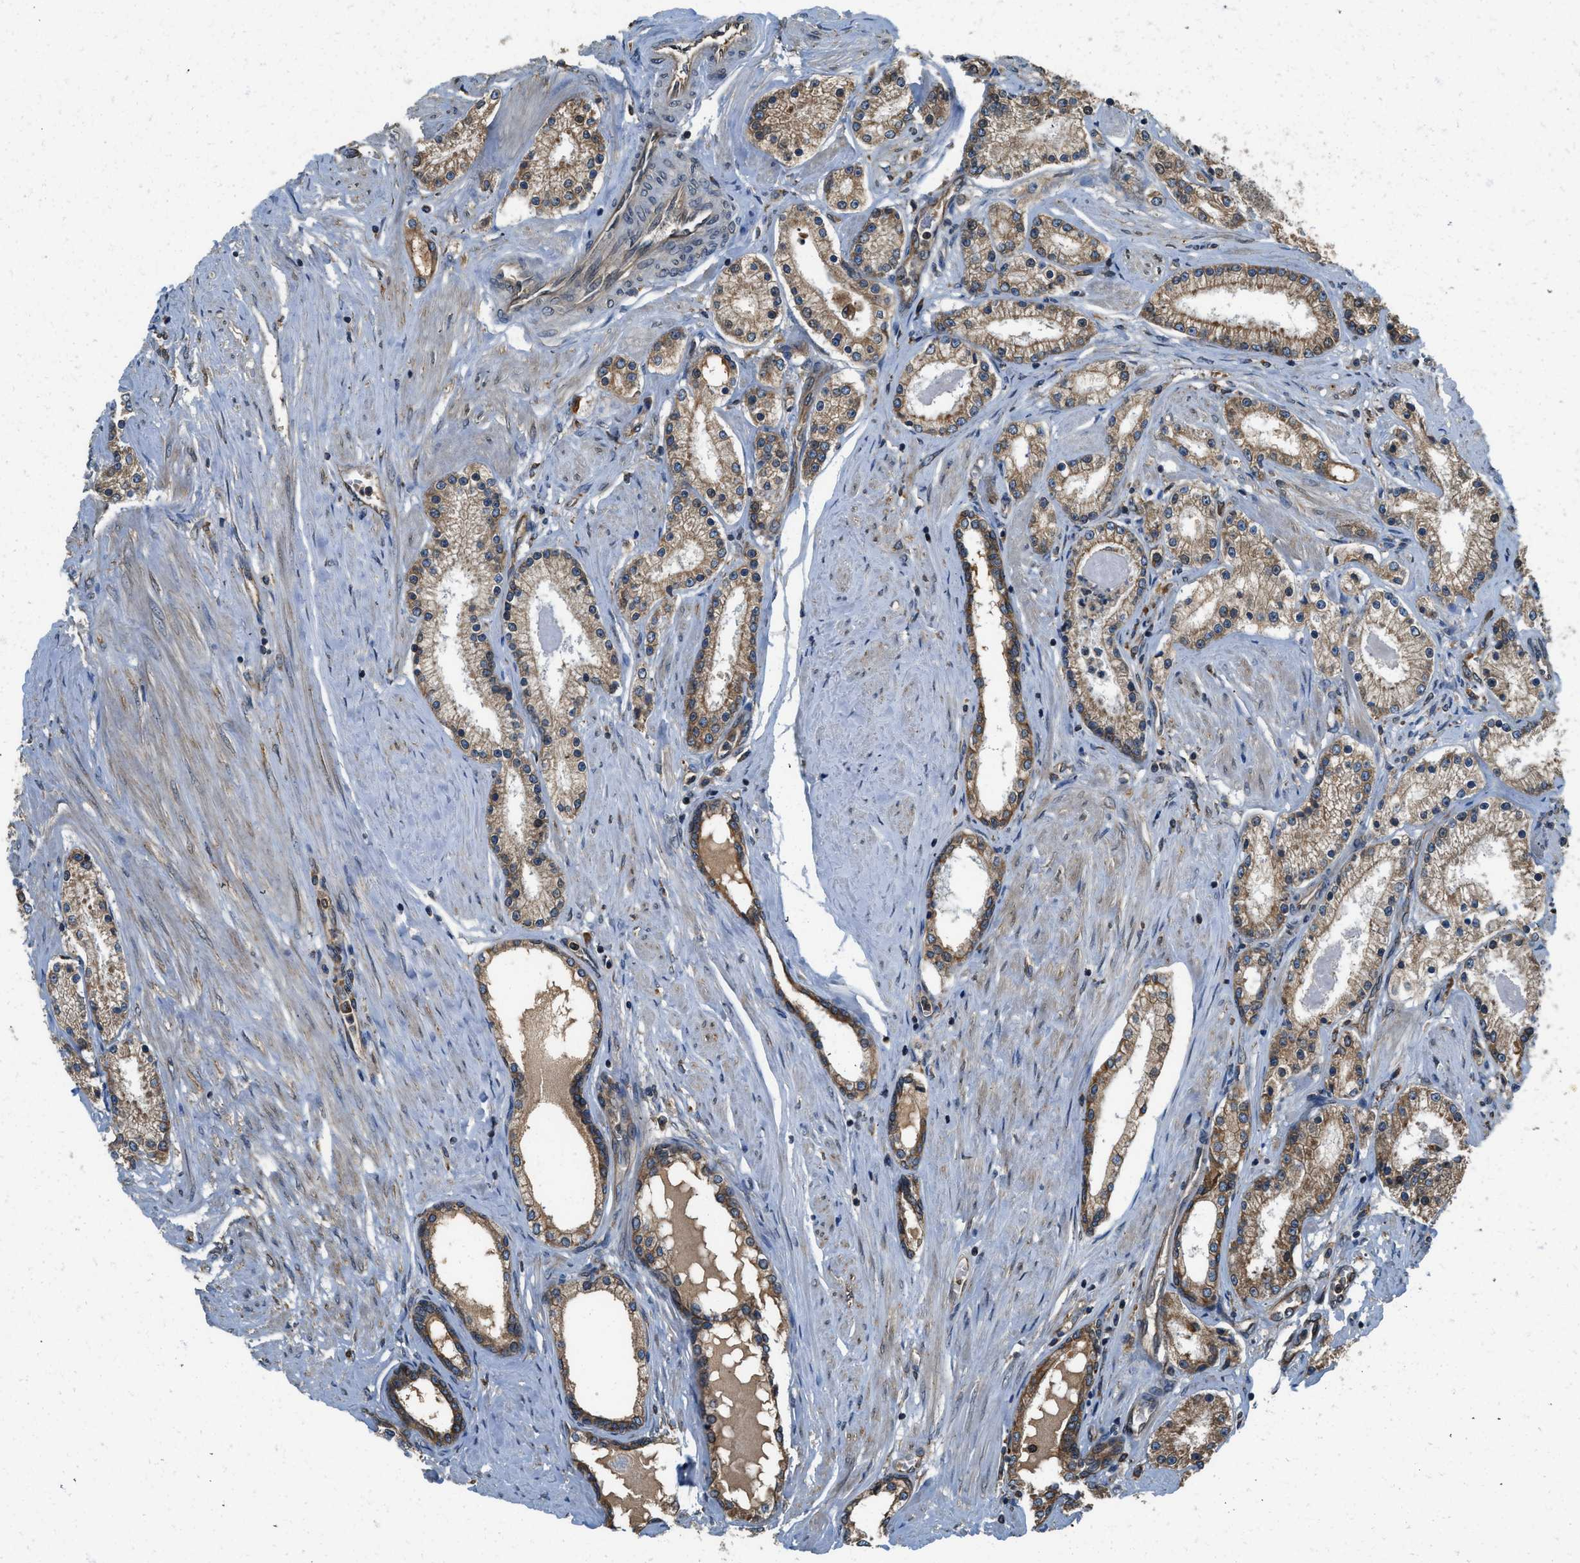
{"staining": {"intensity": "moderate", "quantity": ">75%", "location": "cytoplasmic/membranous"}, "tissue": "prostate cancer", "cell_type": "Tumor cells", "image_type": "cancer", "snomed": [{"axis": "morphology", "description": "Adenocarcinoma, Low grade"}, {"axis": "topography", "description": "Prostate"}], "caption": "Immunohistochemical staining of human prostate cancer exhibits medium levels of moderate cytoplasmic/membranous protein expression in about >75% of tumor cells.", "gene": "BCAP31", "patient": {"sex": "male", "age": 63}}